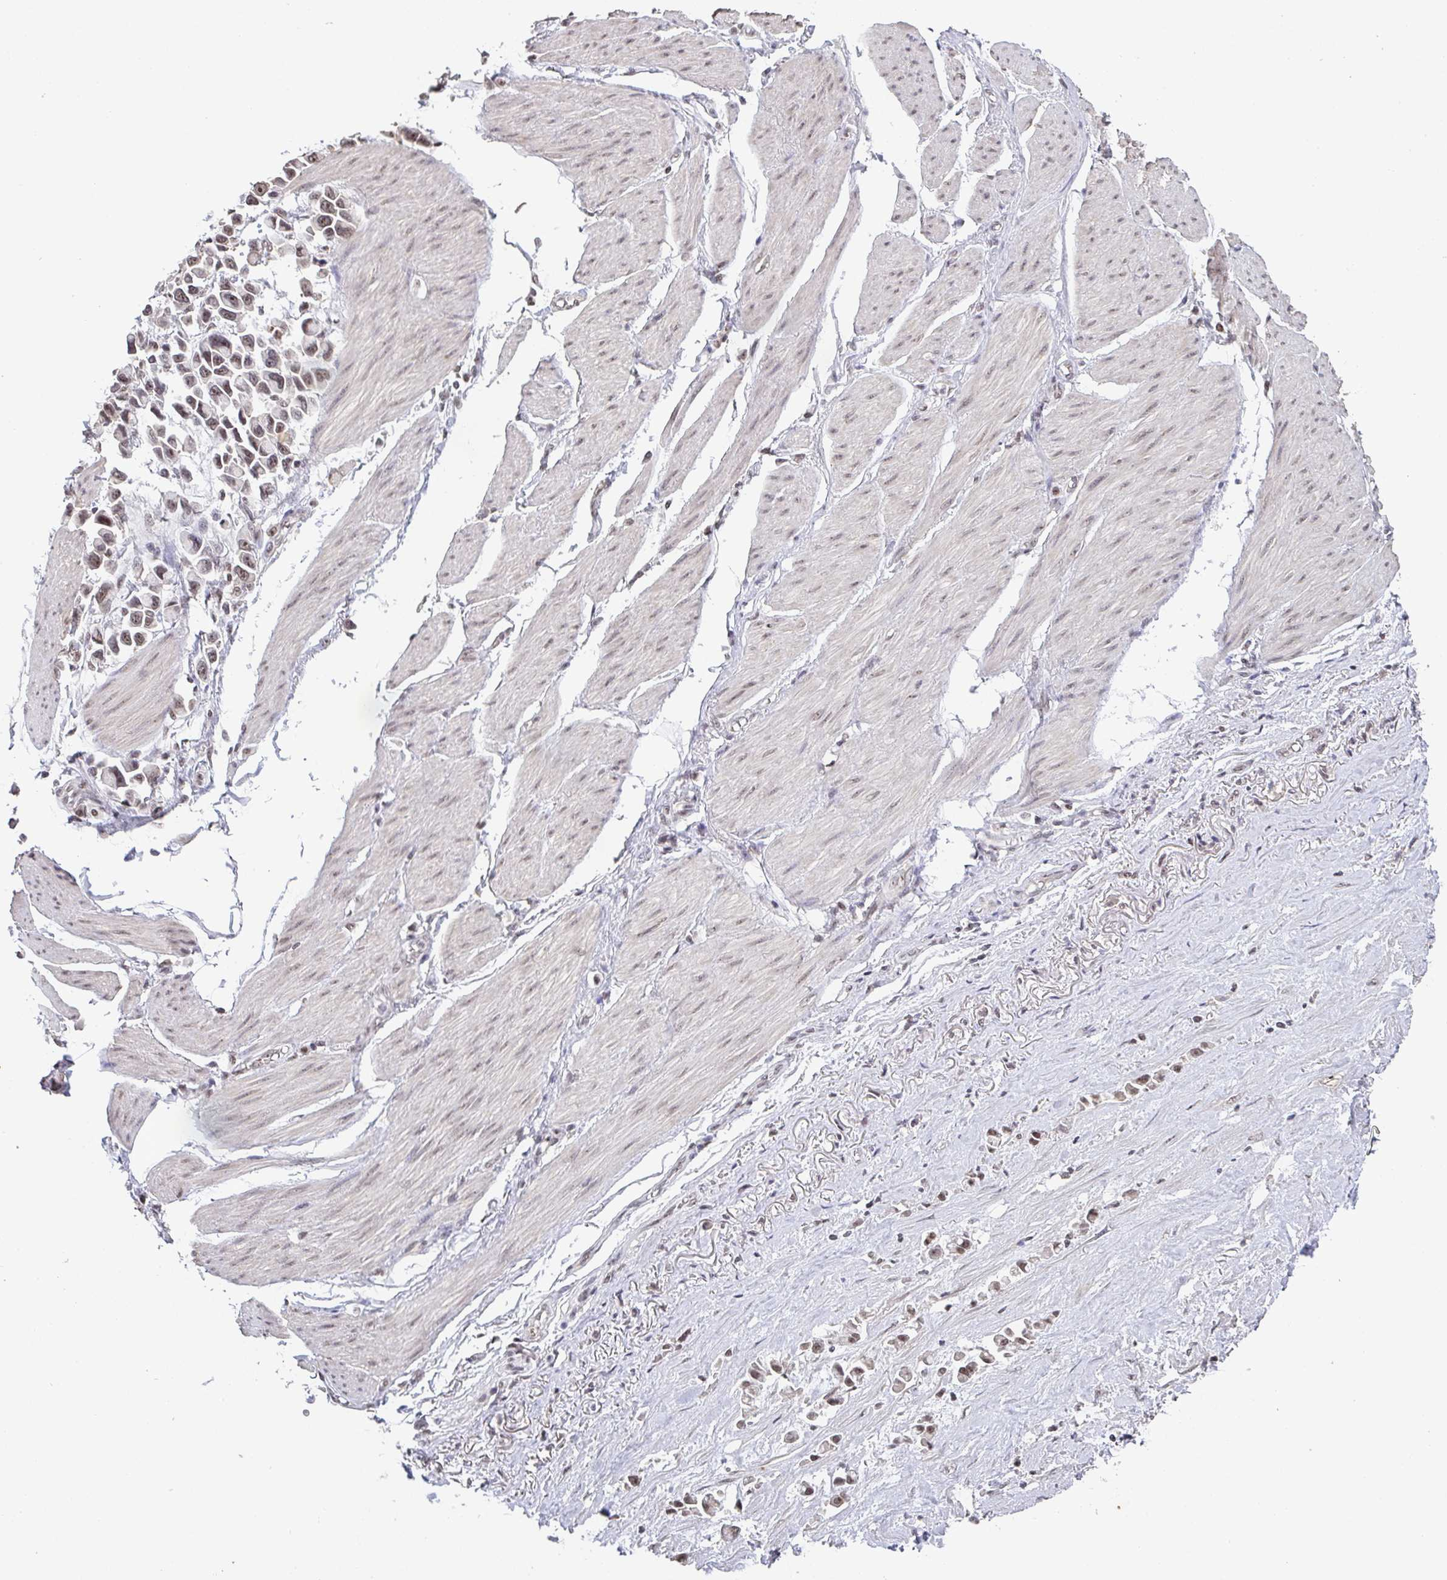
{"staining": {"intensity": "weak", "quantity": ">75%", "location": "nuclear"}, "tissue": "stomach cancer", "cell_type": "Tumor cells", "image_type": "cancer", "snomed": [{"axis": "morphology", "description": "Adenocarcinoma, NOS"}, {"axis": "topography", "description": "Stomach"}], "caption": "This histopathology image demonstrates immunohistochemistry staining of human stomach adenocarcinoma, with low weak nuclear staining in about >75% of tumor cells.", "gene": "DKC1", "patient": {"sex": "female", "age": 81}}